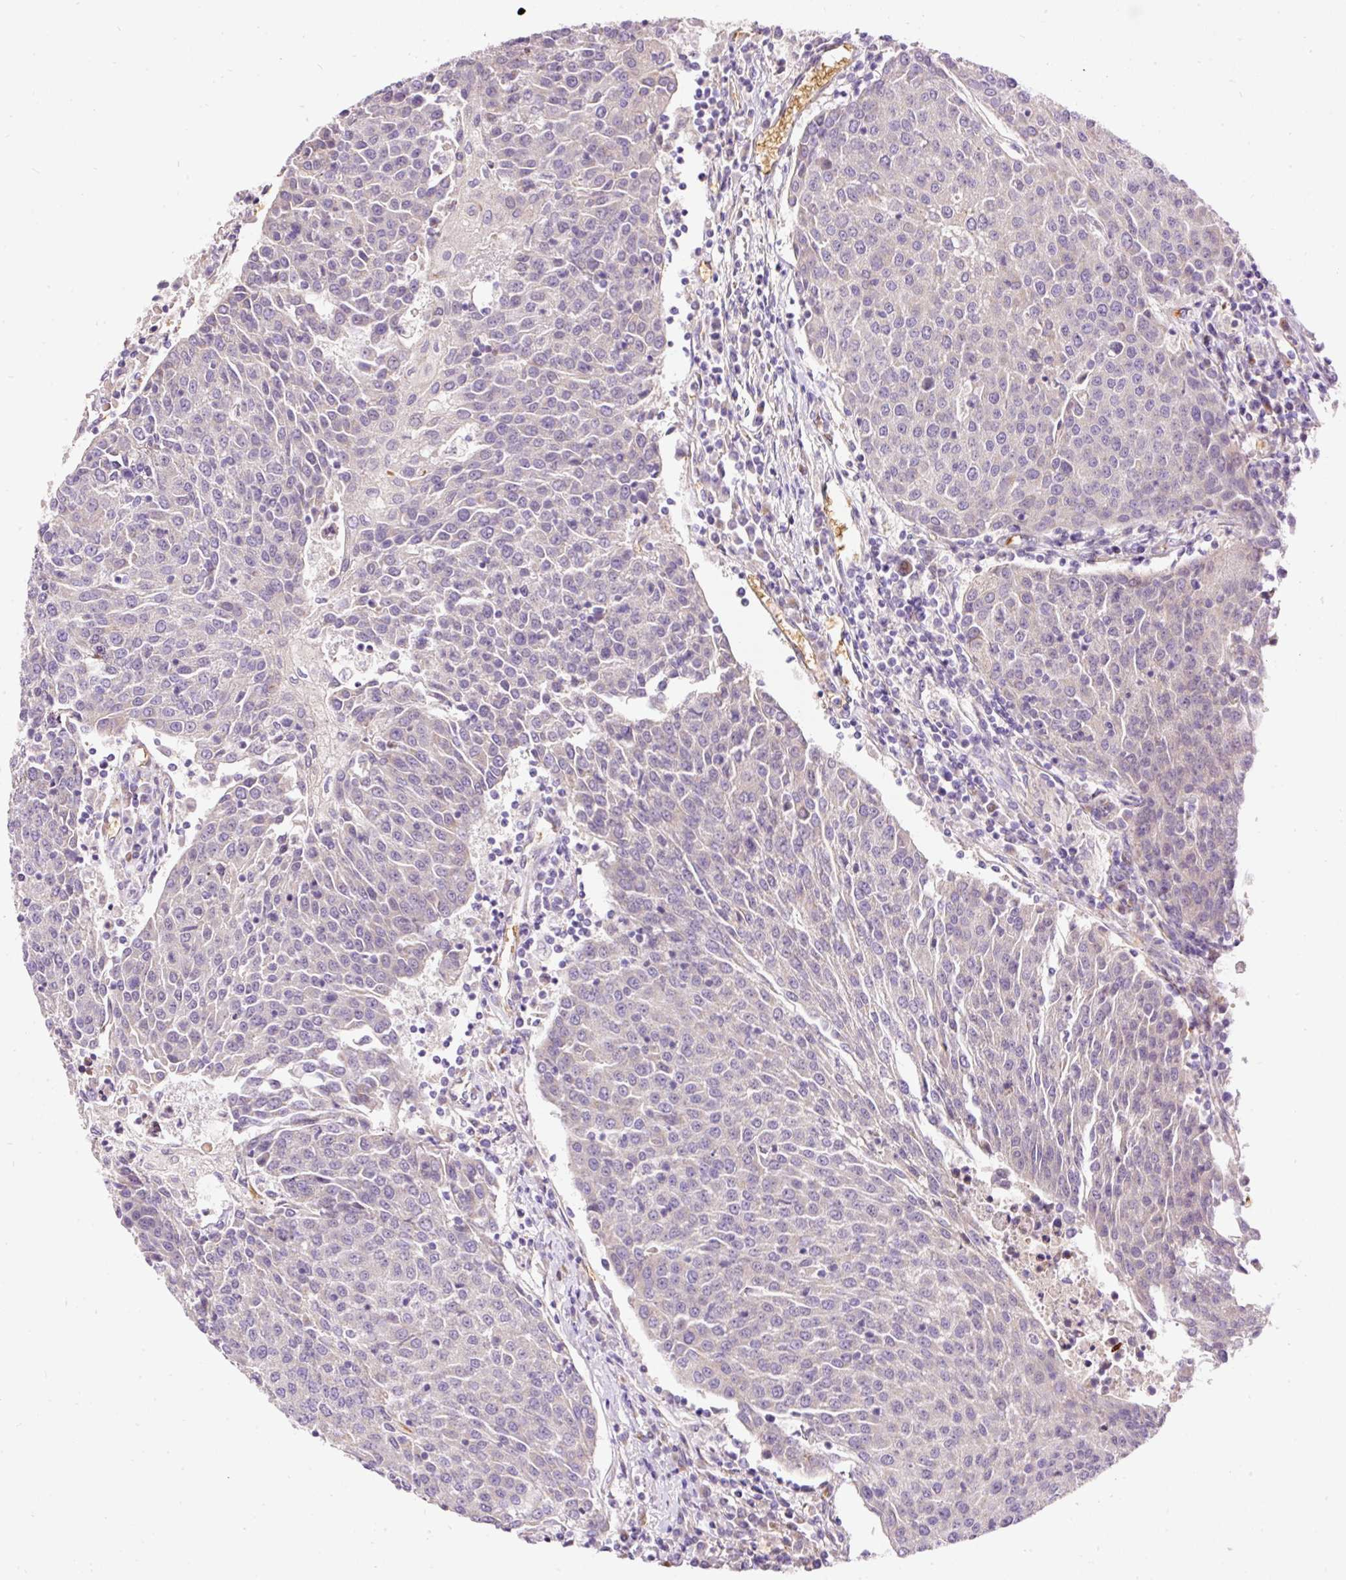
{"staining": {"intensity": "negative", "quantity": "none", "location": "none"}, "tissue": "urothelial cancer", "cell_type": "Tumor cells", "image_type": "cancer", "snomed": [{"axis": "morphology", "description": "Urothelial carcinoma, High grade"}, {"axis": "topography", "description": "Urinary bladder"}], "caption": "Immunohistochemistry (IHC) of human urothelial cancer shows no expression in tumor cells.", "gene": "PRRC2A", "patient": {"sex": "female", "age": 85}}